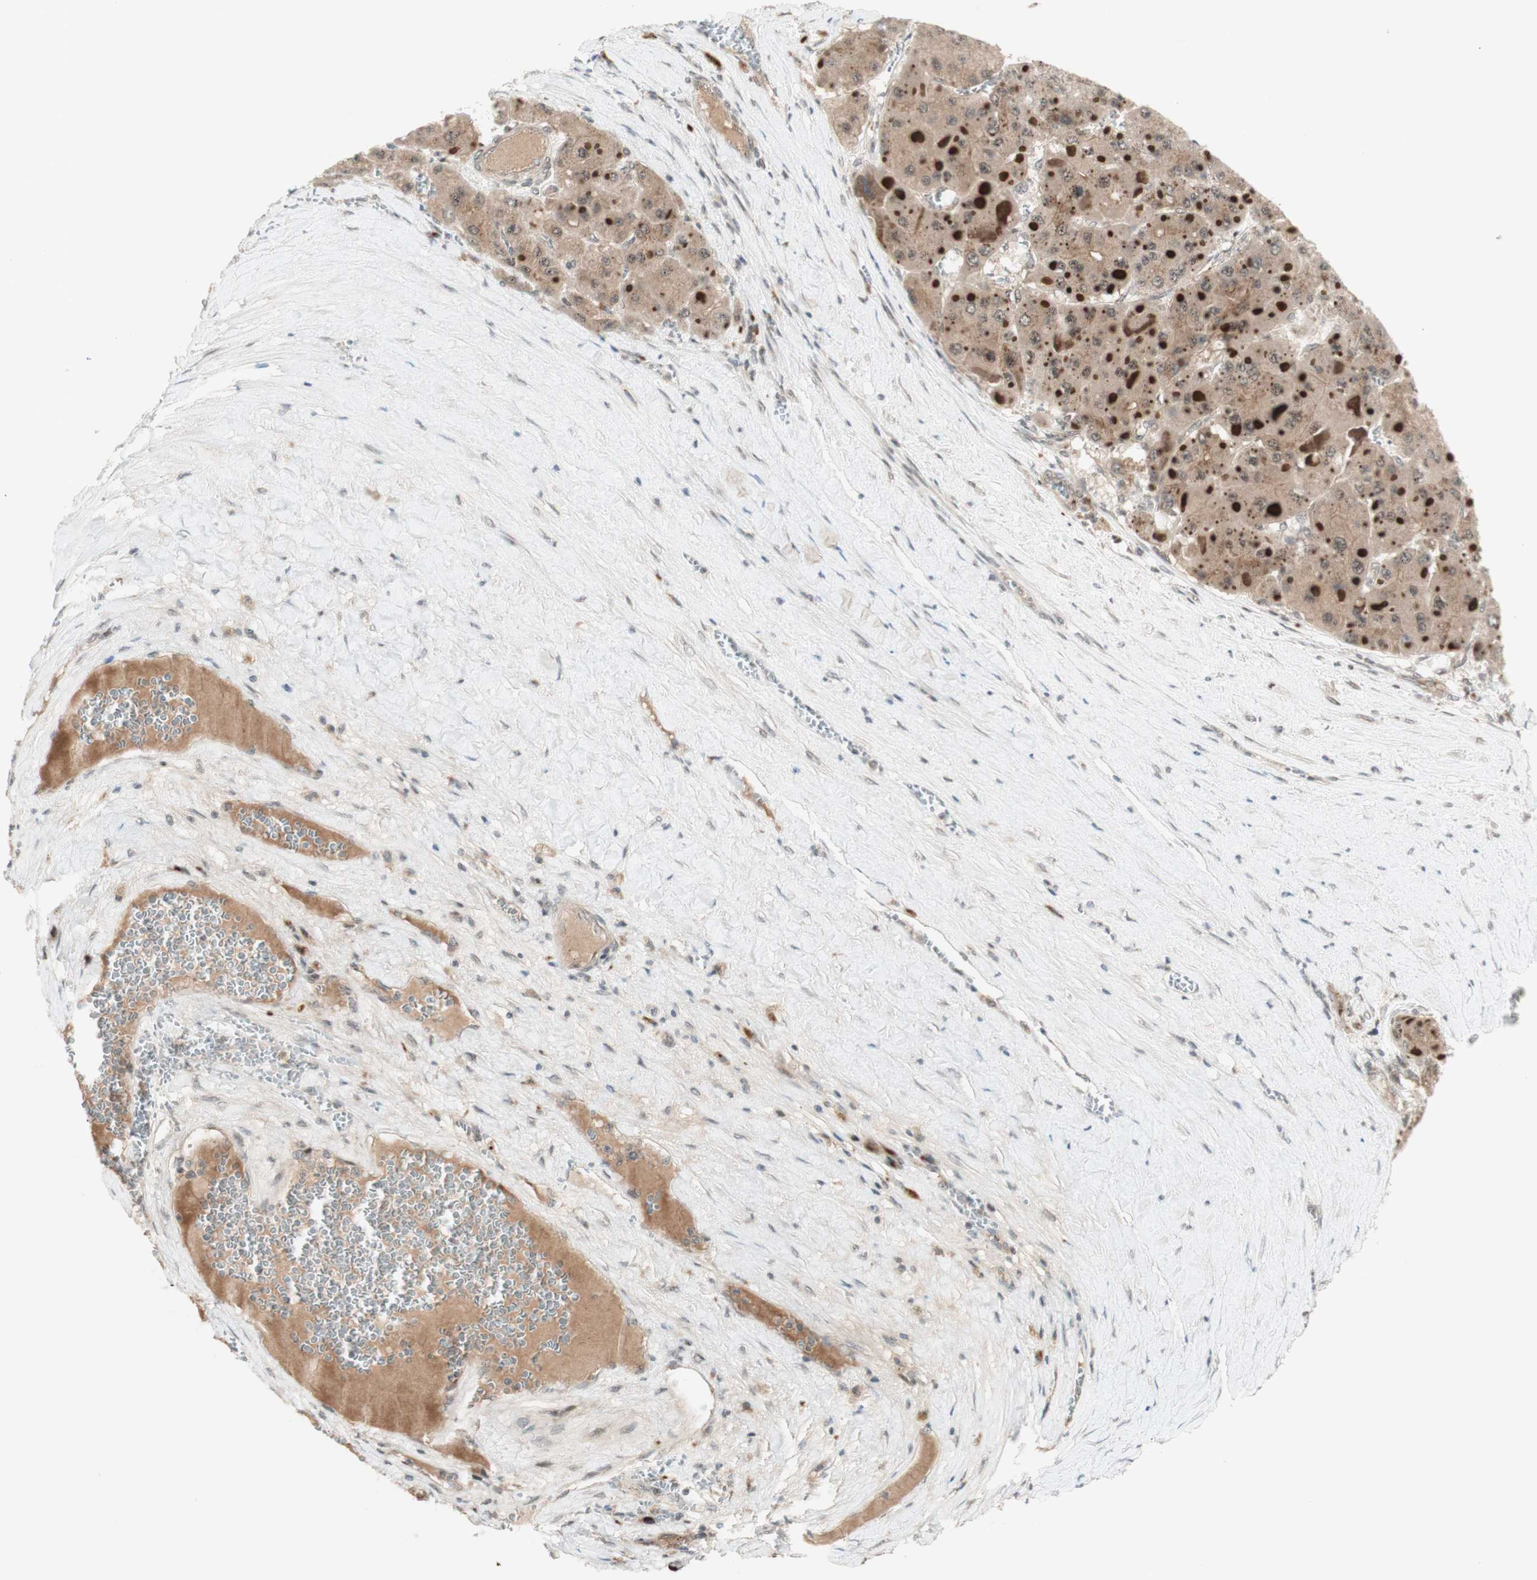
{"staining": {"intensity": "moderate", "quantity": ">75%", "location": "cytoplasmic/membranous"}, "tissue": "liver cancer", "cell_type": "Tumor cells", "image_type": "cancer", "snomed": [{"axis": "morphology", "description": "Carcinoma, Hepatocellular, NOS"}, {"axis": "topography", "description": "Liver"}], "caption": "This image shows liver cancer (hepatocellular carcinoma) stained with immunohistochemistry to label a protein in brown. The cytoplasmic/membranous of tumor cells show moderate positivity for the protein. Nuclei are counter-stained blue.", "gene": "CYLD", "patient": {"sex": "female", "age": 73}}